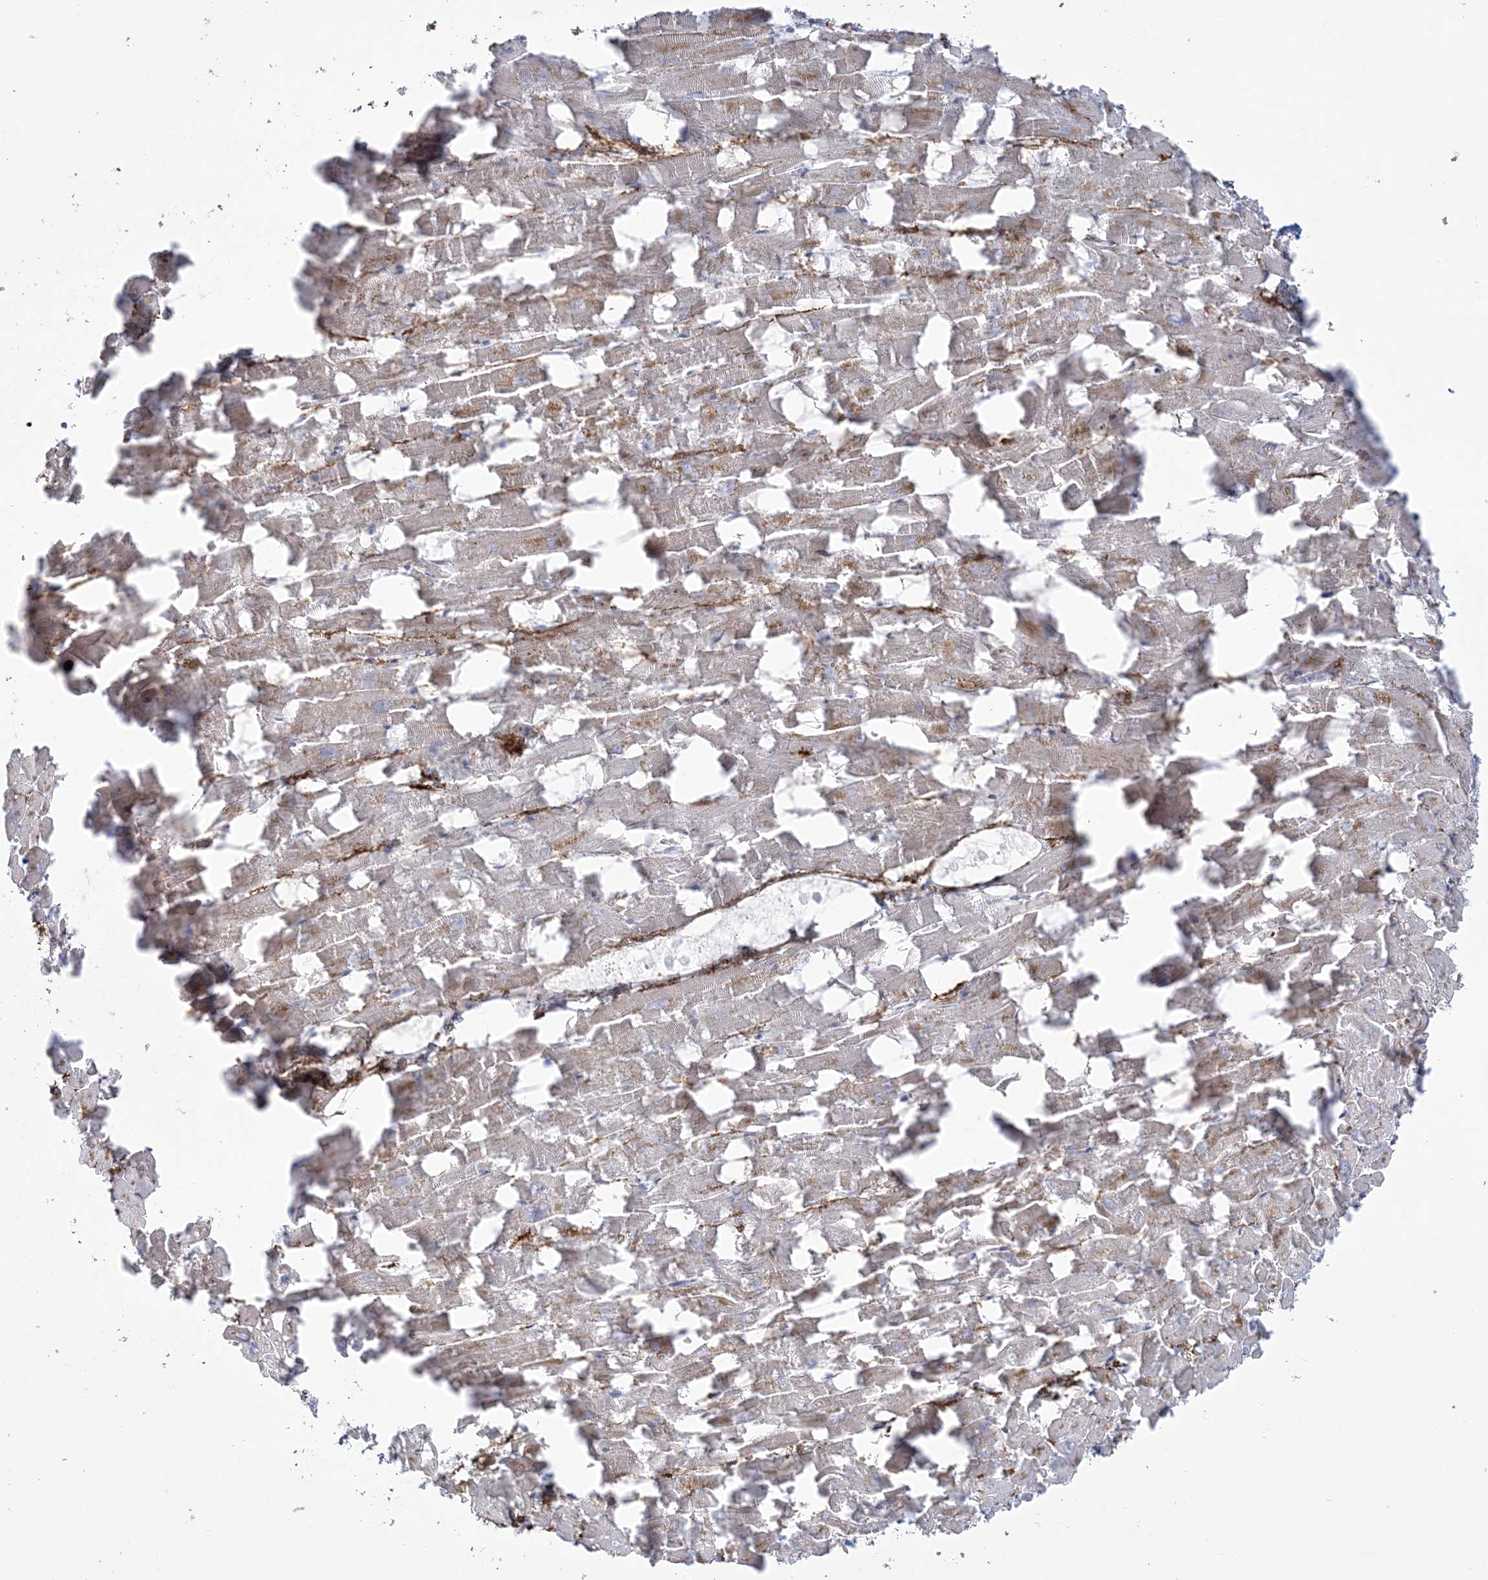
{"staining": {"intensity": "weak", "quantity": "25%-75%", "location": "cytoplasmic/membranous"}, "tissue": "heart muscle", "cell_type": "Cardiomyocytes", "image_type": "normal", "snomed": [{"axis": "morphology", "description": "Normal tissue, NOS"}, {"axis": "topography", "description": "Heart"}], "caption": "Normal heart muscle was stained to show a protein in brown. There is low levels of weak cytoplasmic/membranous staining in about 25%-75% of cardiomyocytes.", "gene": "ENSG00000288637", "patient": {"sex": "female", "age": 64}}